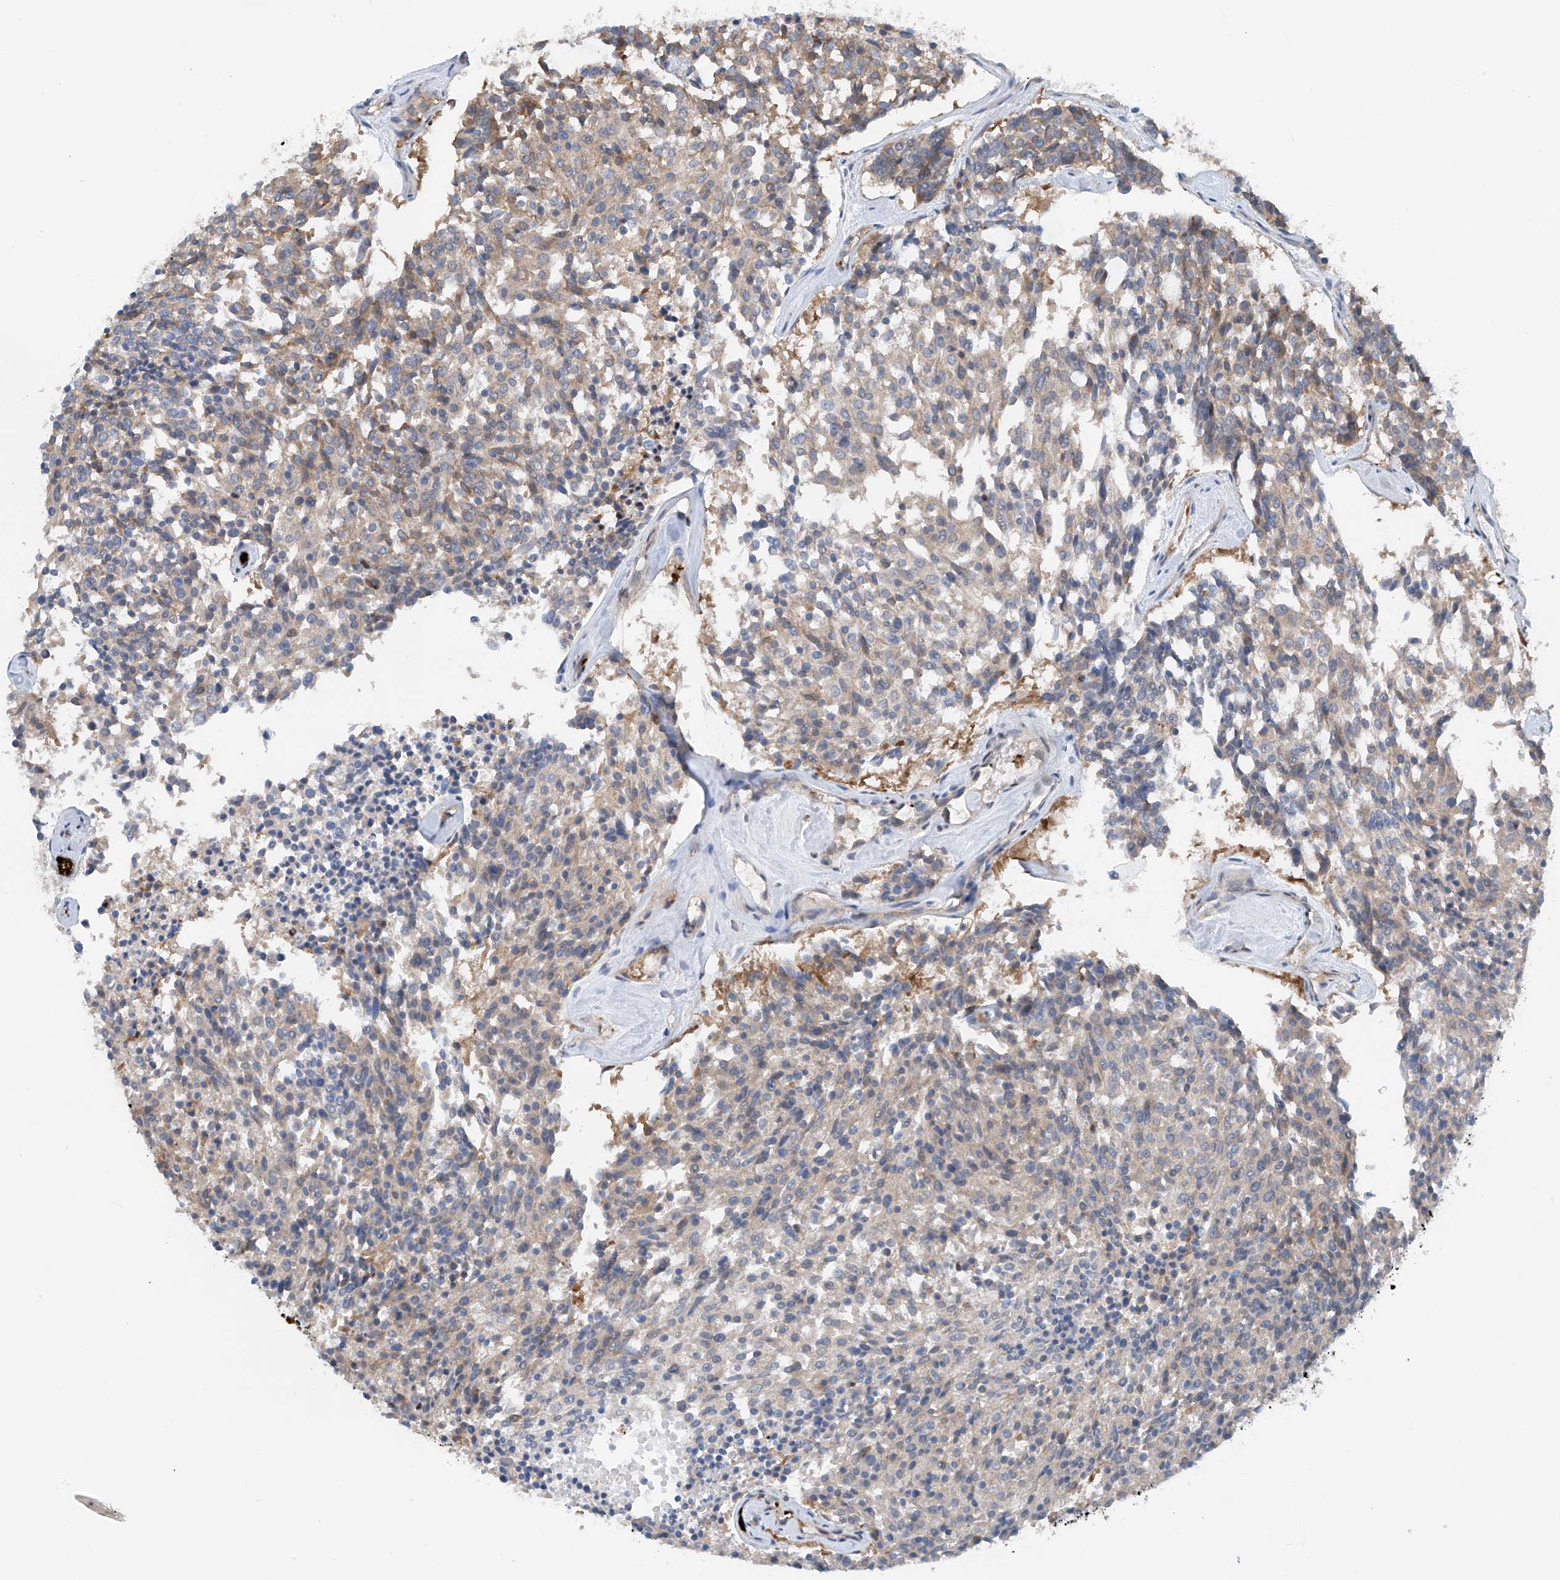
{"staining": {"intensity": "moderate", "quantity": "<25%", "location": "cytoplasmic/membranous"}, "tissue": "carcinoid", "cell_type": "Tumor cells", "image_type": "cancer", "snomed": [{"axis": "morphology", "description": "Carcinoid, malignant, NOS"}, {"axis": "topography", "description": "Pancreas"}], "caption": "The photomicrograph shows a brown stain indicating the presence of a protein in the cytoplasmic/membranous of tumor cells in malignant carcinoid.", "gene": "PHACTR2", "patient": {"sex": "female", "age": 54}}